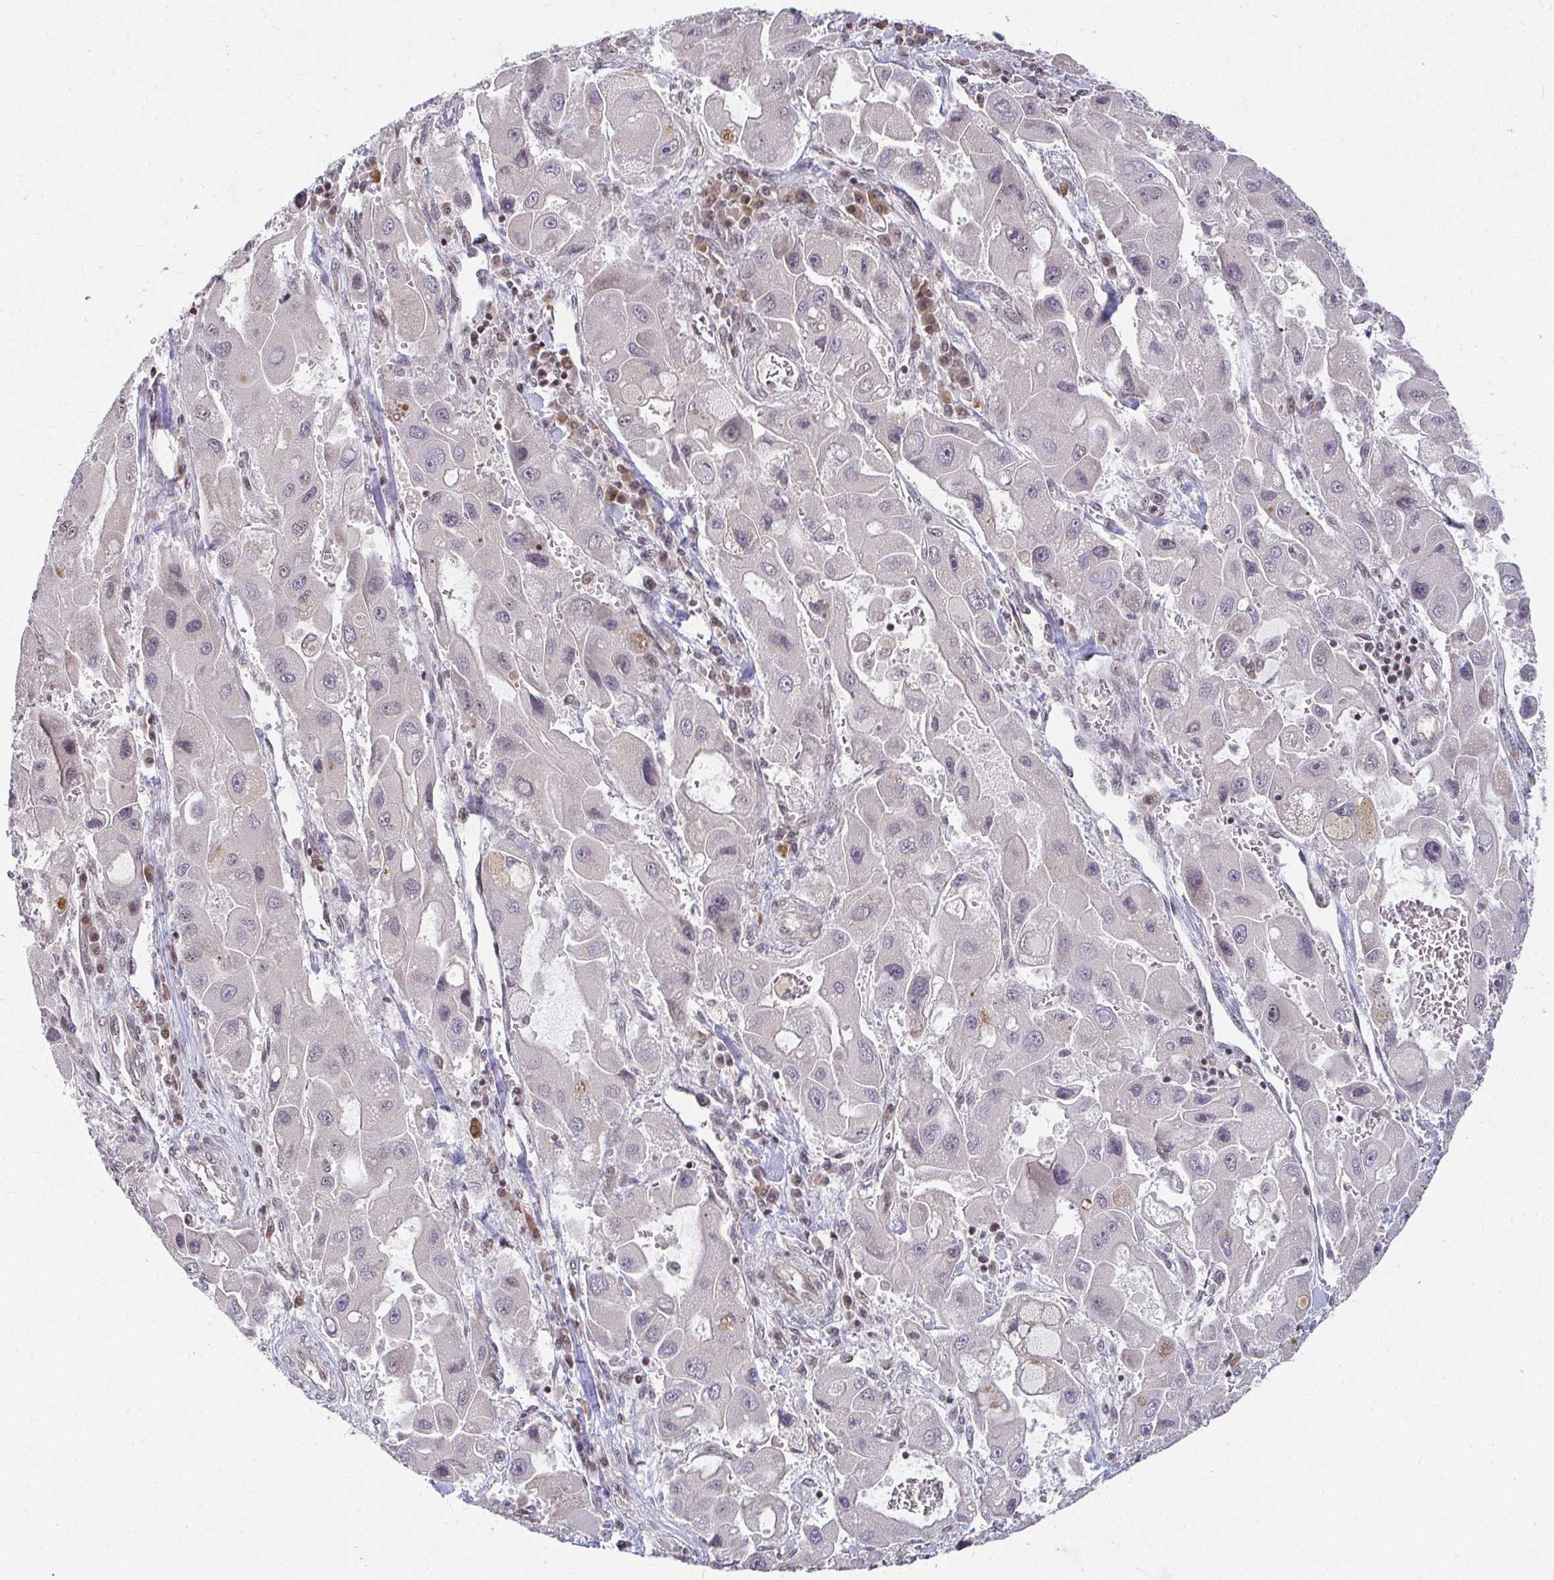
{"staining": {"intensity": "negative", "quantity": "none", "location": "none"}, "tissue": "liver cancer", "cell_type": "Tumor cells", "image_type": "cancer", "snomed": [{"axis": "morphology", "description": "Carcinoma, Hepatocellular, NOS"}, {"axis": "topography", "description": "Liver"}], "caption": "An immunohistochemistry photomicrograph of hepatocellular carcinoma (liver) is shown. There is no staining in tumor cells of hepatocellular carcinoma (liver).", "gene": "ANK3", "patient": {"sex": "male", "age": 24}}